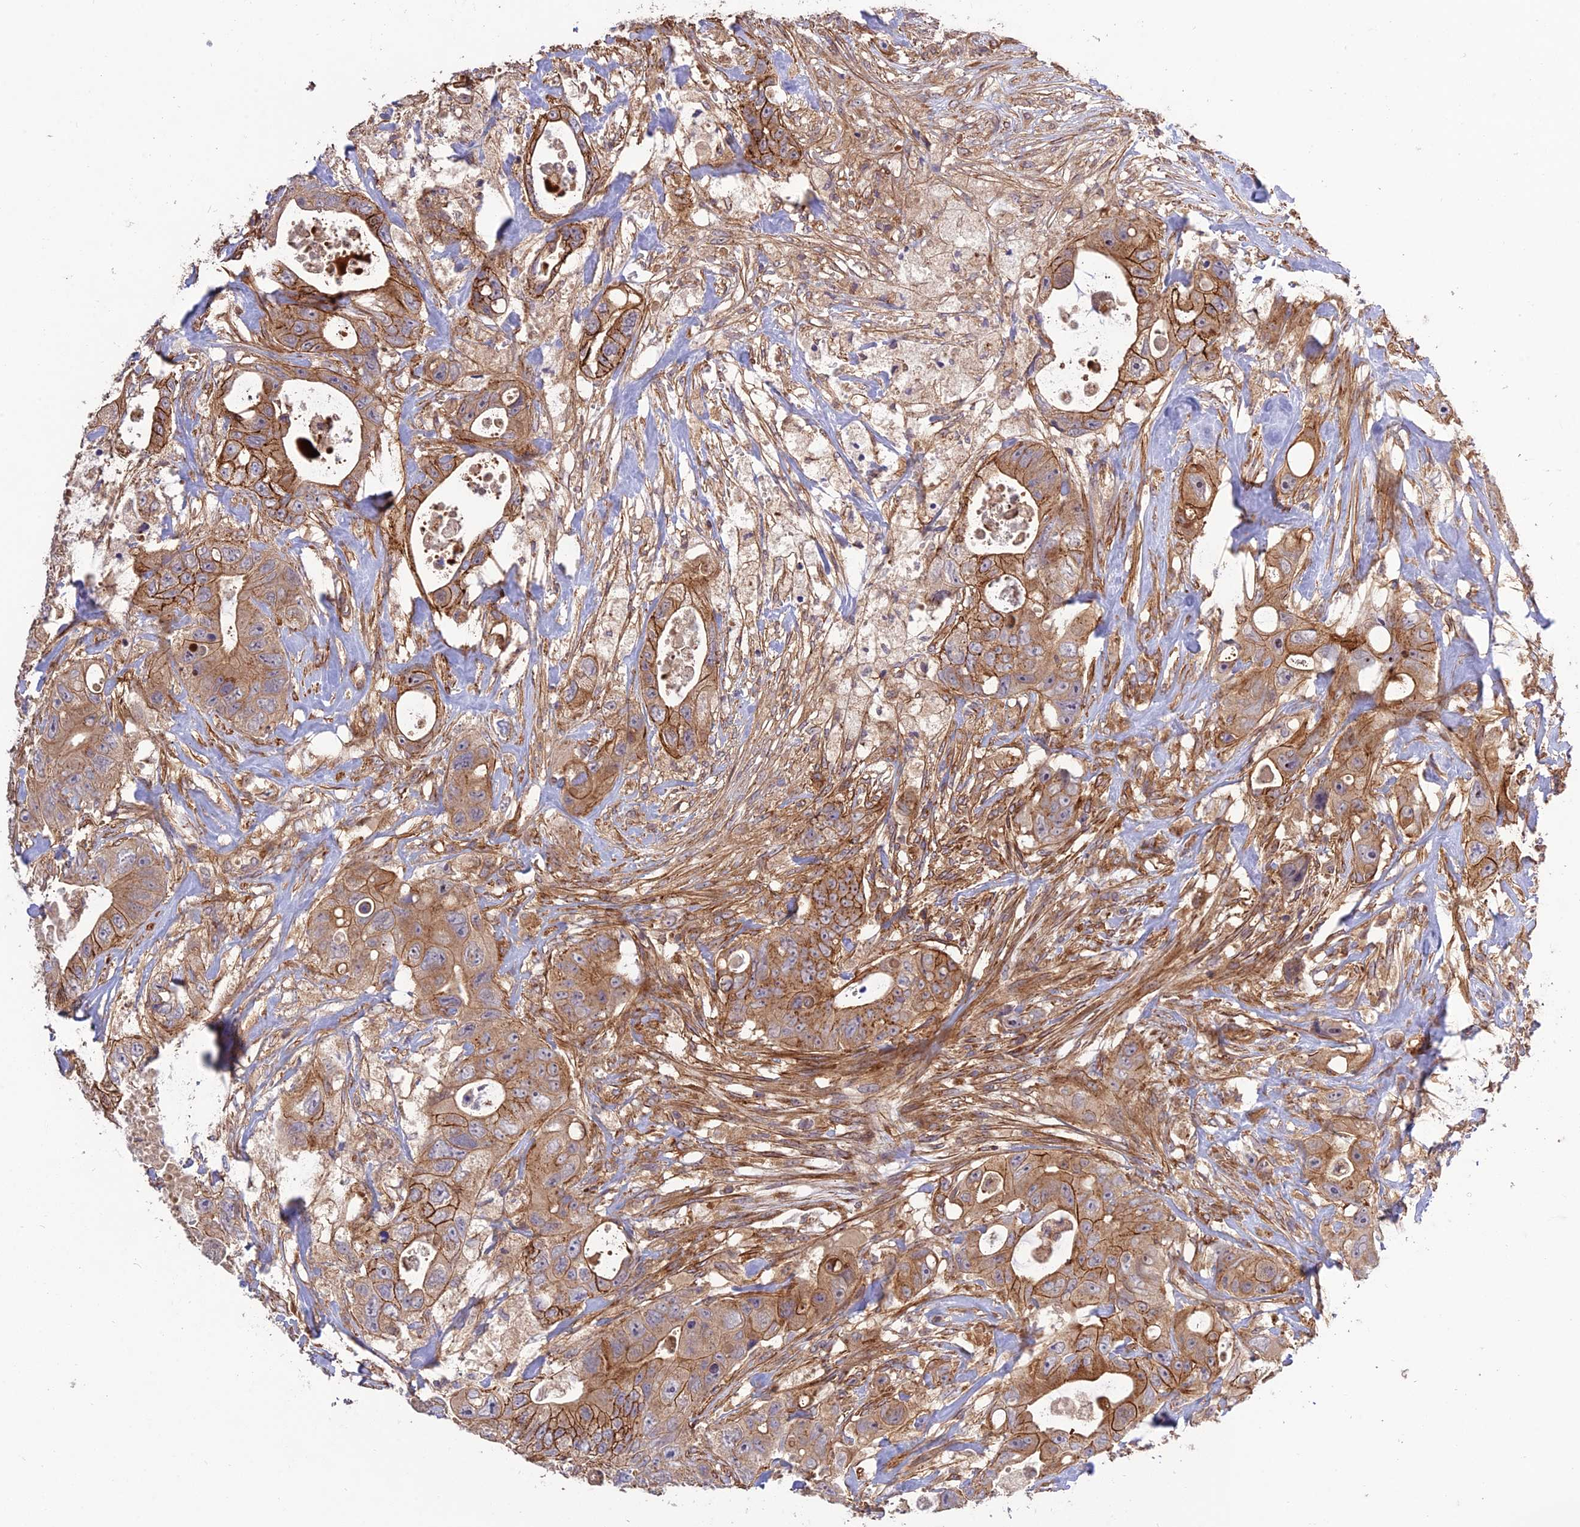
{"staining": {"intensity": "moderate", "quantity": ">75%", "location": "cytoplasmic/membranous"}, "tissue": "colorectal cancer", "cell_type": "Tumor cells", "image_type": "cancer", "snomed": [{"axis": "morphology", "description": "Adenocarcinoma, NOS"}, {"axis": "topography", "description": "Colon"}], "caption": "Protein expression analysis of human adenocarcinoma (colorectal) reveals moderate cytoplasmic/membranous positivity in about >75% of tumor cells.", "gene": "TMEM131L", "patient": {"sex": "female", "age": 46}}